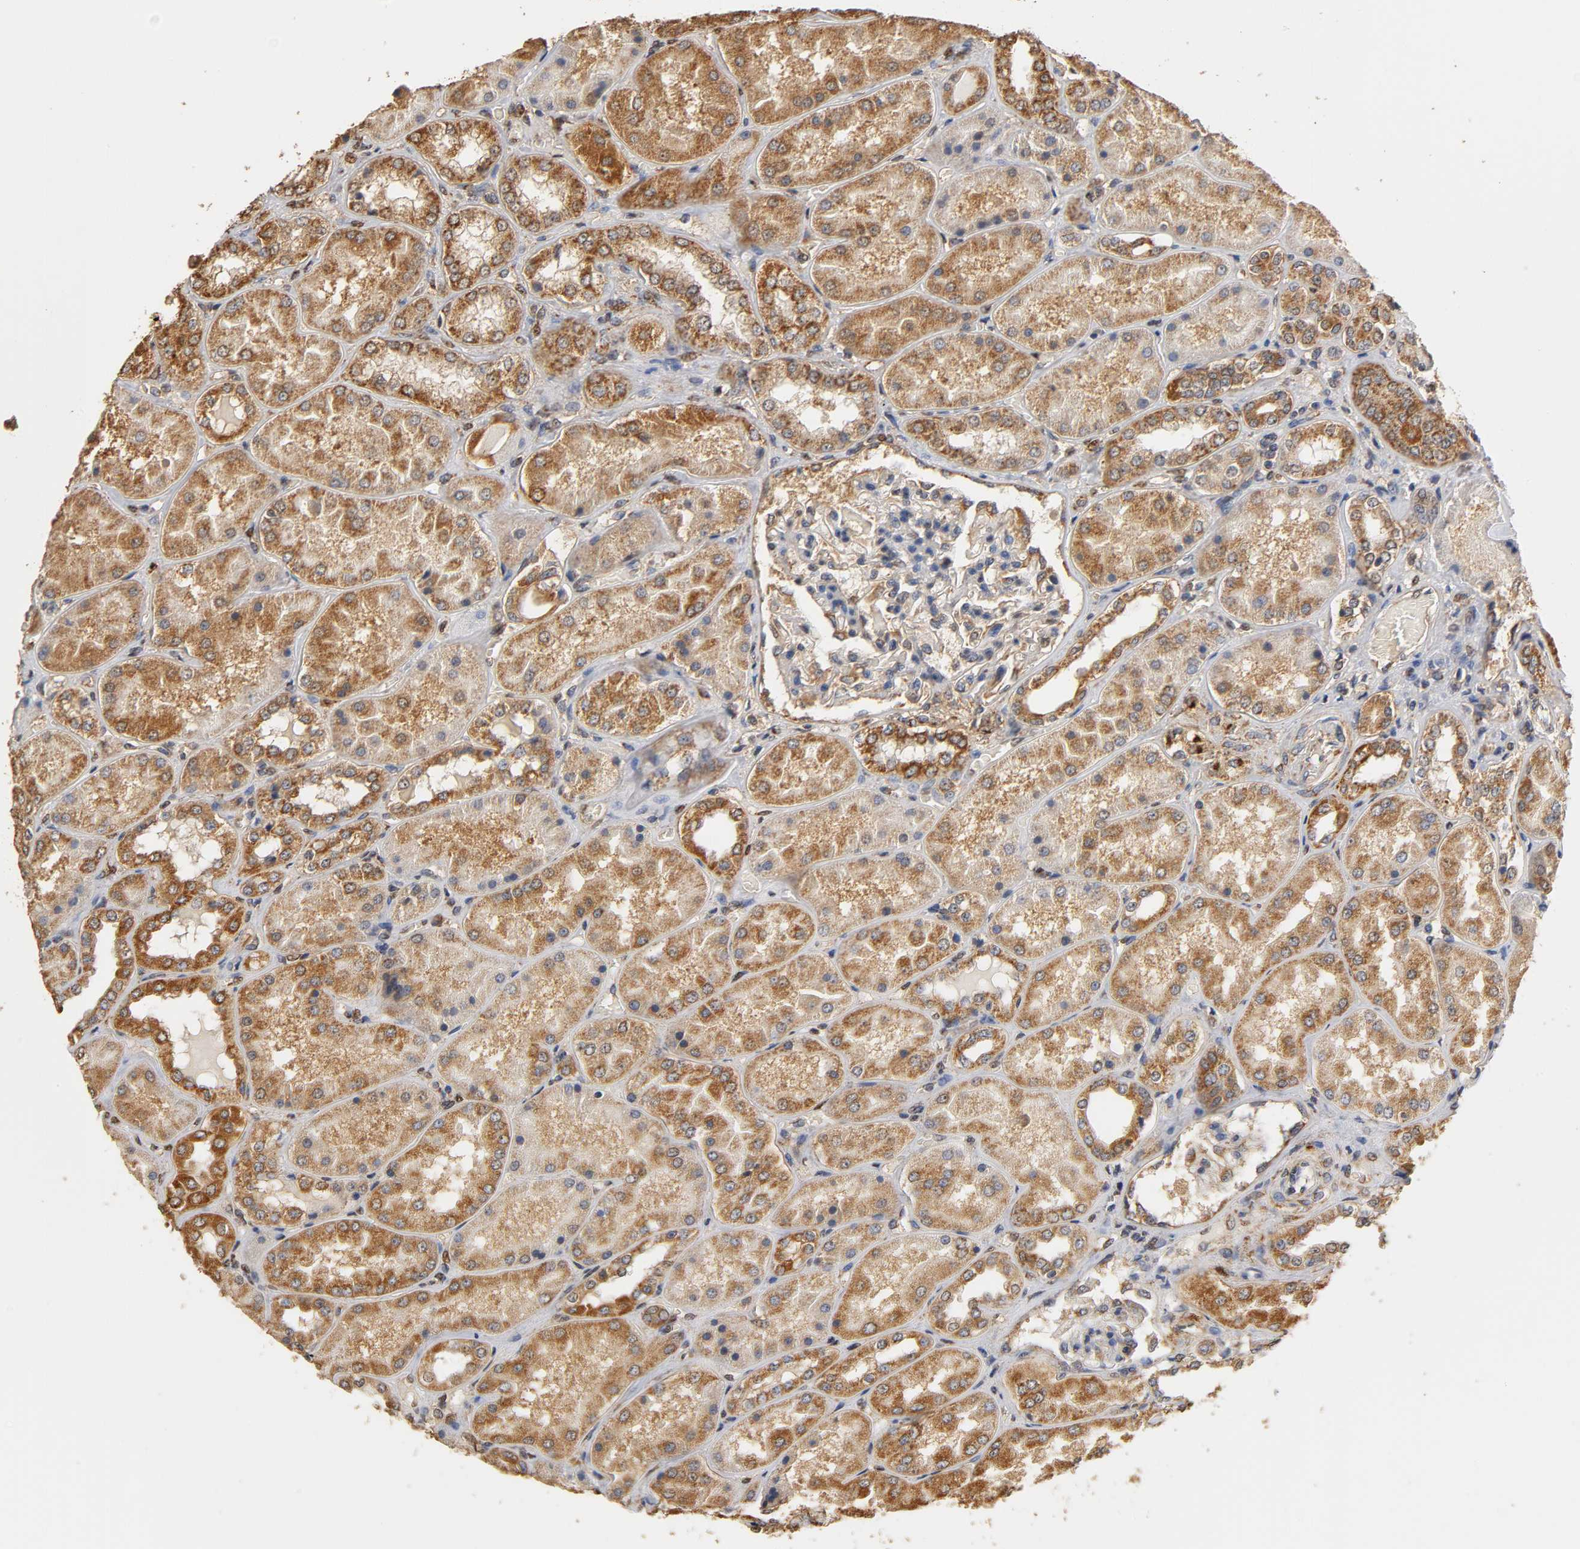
{"staining": {"intensity": "weak", "quantity": "25%-75%", "location": "cytoplasmic/membranous"}, "tissue": "kidney", "cell_type": "Cells in glomeruli", "image_type": "normal", "snomed": [{"axis": "morphology", "description": "Normal tissue, NOS"}, {"axis": "topography", "description": "Kidney"}], "caption": "Immunohistochemistry (IHC) staining of benign kidney, which shows low levels of weak cytoplasmic/membranous positivity in about 25%-75% of cells in glomeruli indicating weak cytoplasmic/membranous protein positivity. The staining was performed using DAB (3,3'-diaminobenzidine) (brown) for protein detection and nuclei were counterstained in hematoxylin (blue).", "gene": "PKN1", "patient": {"sex": "female", "age": 56}}